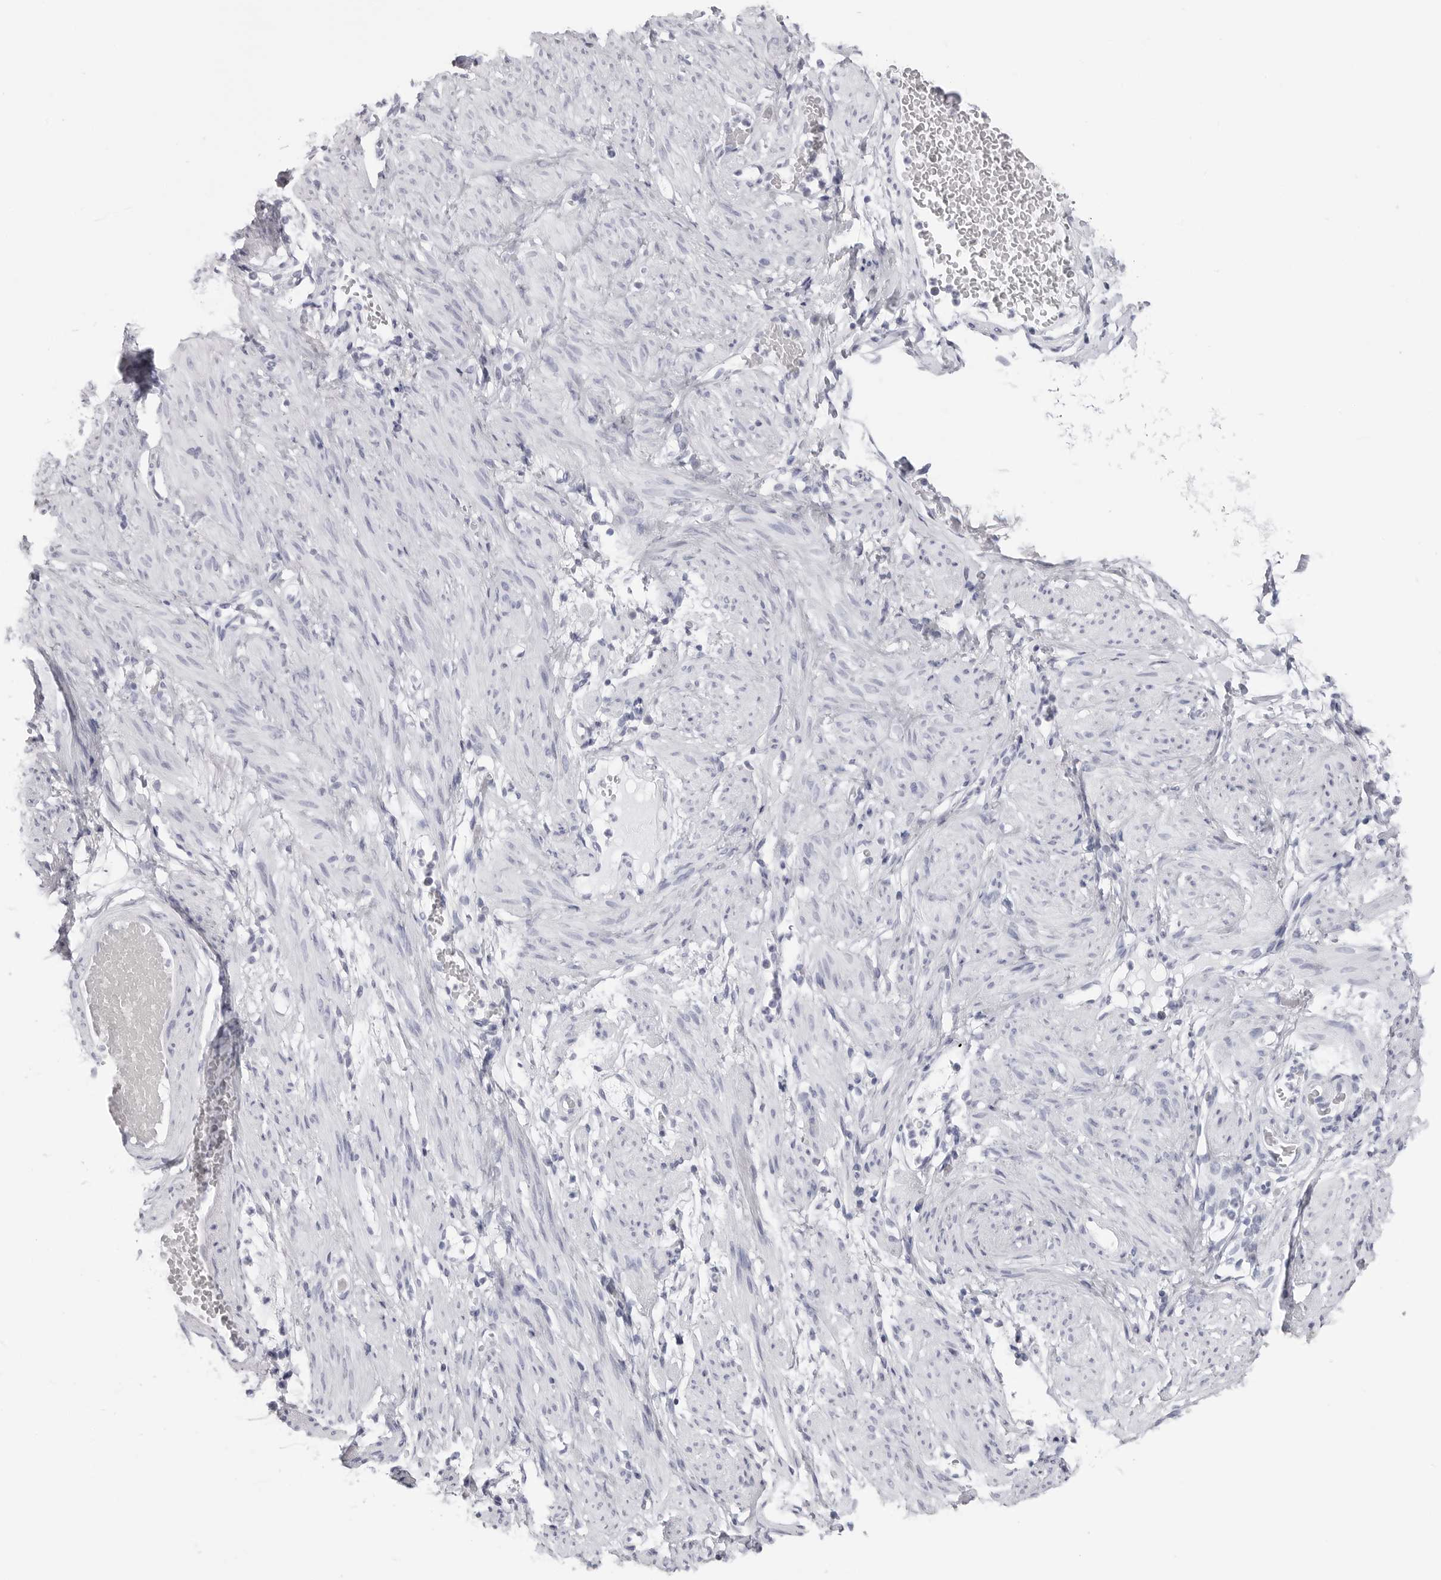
{"staining": {"intensity": "negative", "quantity": "none", "location": "none"}, "tissue": "adipose tissue", "cell_type": "Adipocytes", "image_type": "normal", "snomed": [{"axis": "morphology", "description": "Normal tissue, NOS"}, {"axis": "topography", "description": "Smooth muscle"}, {"axis": "topography", "description": "Peripheral nerve tissue"}], "caption": "Protein analysis of normal adipose tissue shows no significant expression in adipocytes.", "gene": "CST2", "patient": {"sex": "female", "age": 39}}